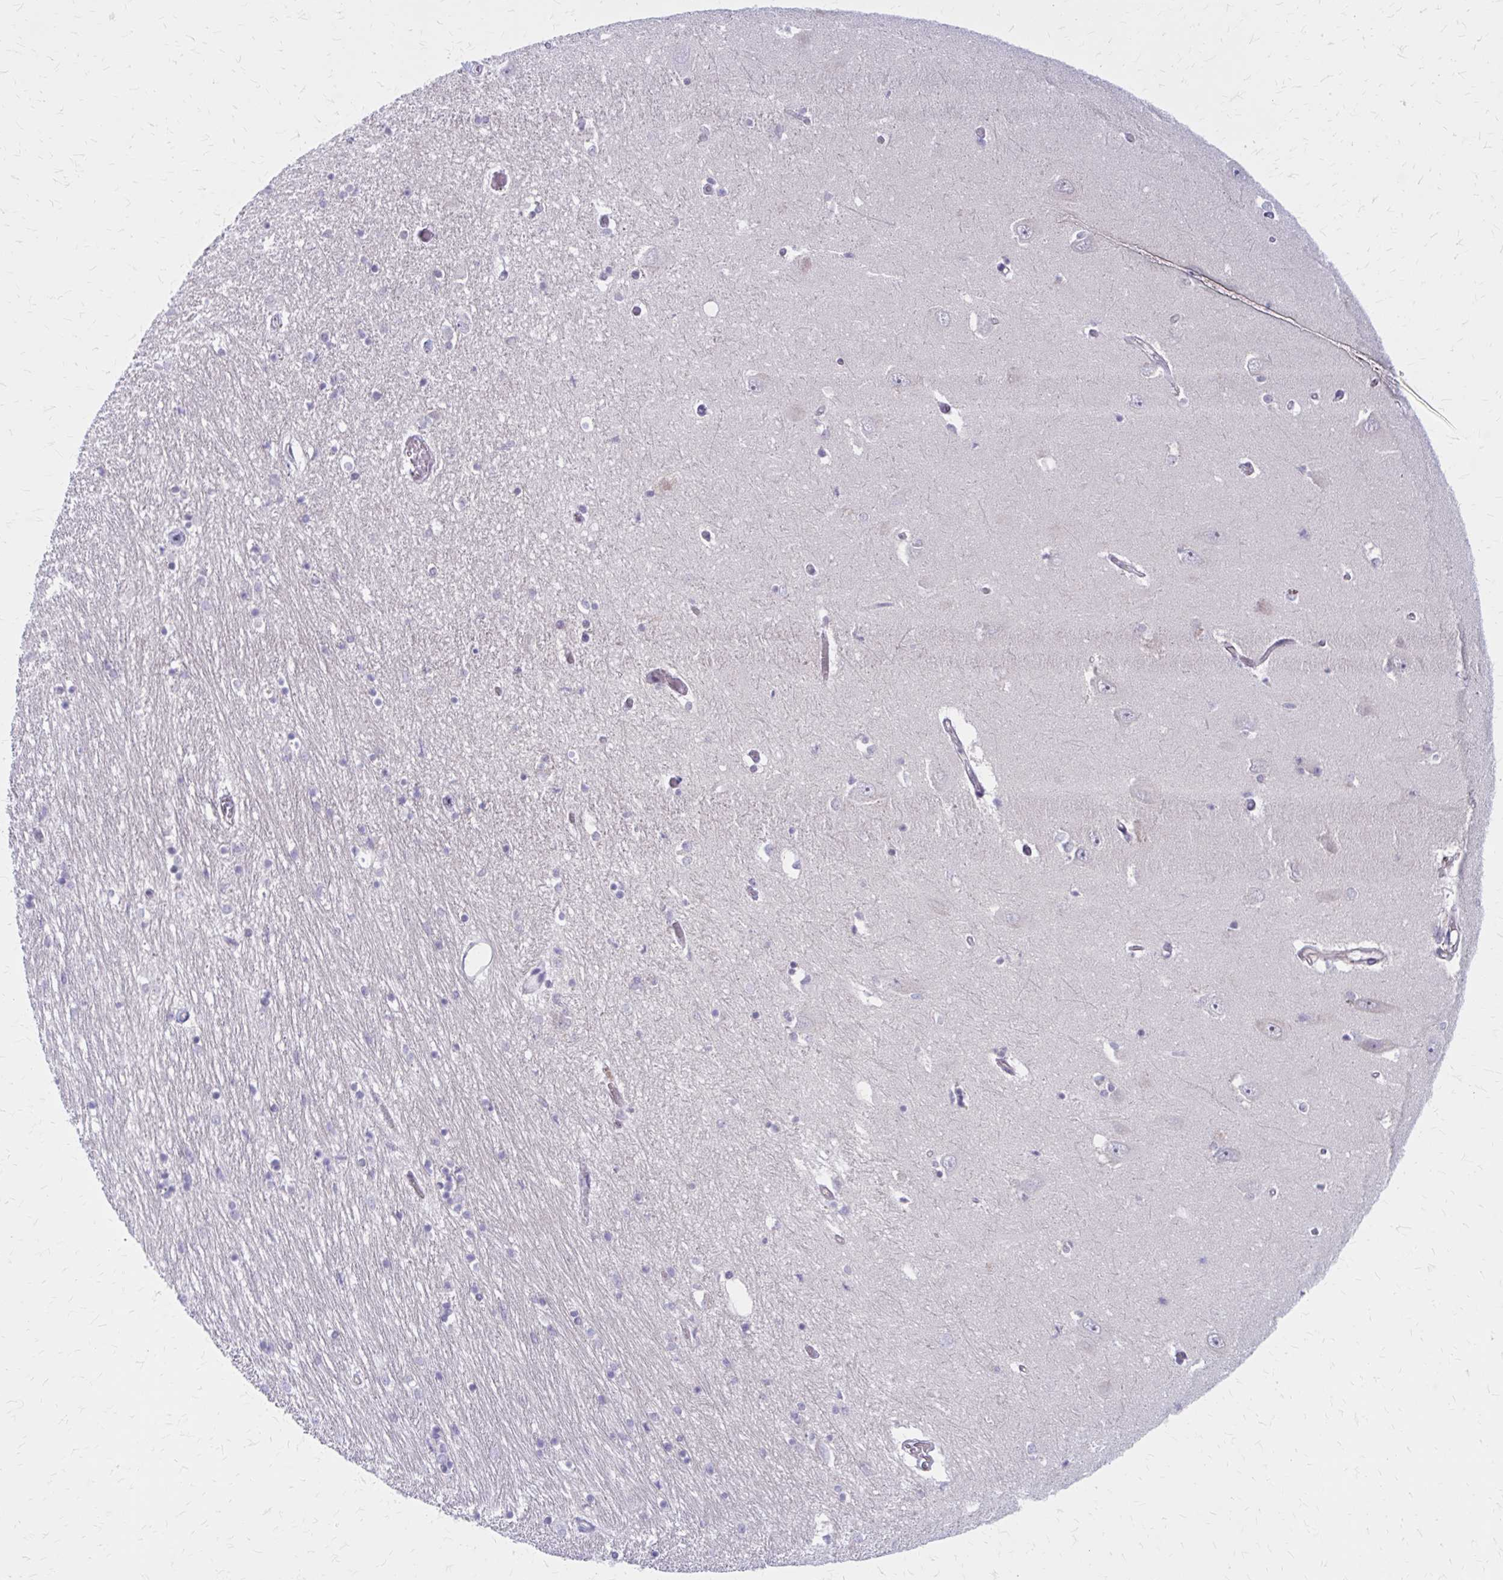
{"staining": {"intensity": "negative", "quantity": "none", "location": "none"}, "tissue": "caudate", "cell_type": "Glial cells", "image_type": "normal", "snomed": [{"axis": "morphology", "description": "Normal tissue, NOS"}, {"axis": "topography", "description": "Lateral ventricle wall"}, {"axis": "topography", "description": "Hippocampus"}], "caption": "DAB (3,3'-diaminobenzidine) immunohistochemical staining of benign human caudate reveals no significant staining in glial cells. Brightfield microscopy of immunohistochemistry (IHC) stained with DAB (3,3'-diaminobenzidine) (brown) and hematoxylin (blue), captured at high magnification.", "gene": "CLIC2", "patient": {"sex": "female", "age": 63}}